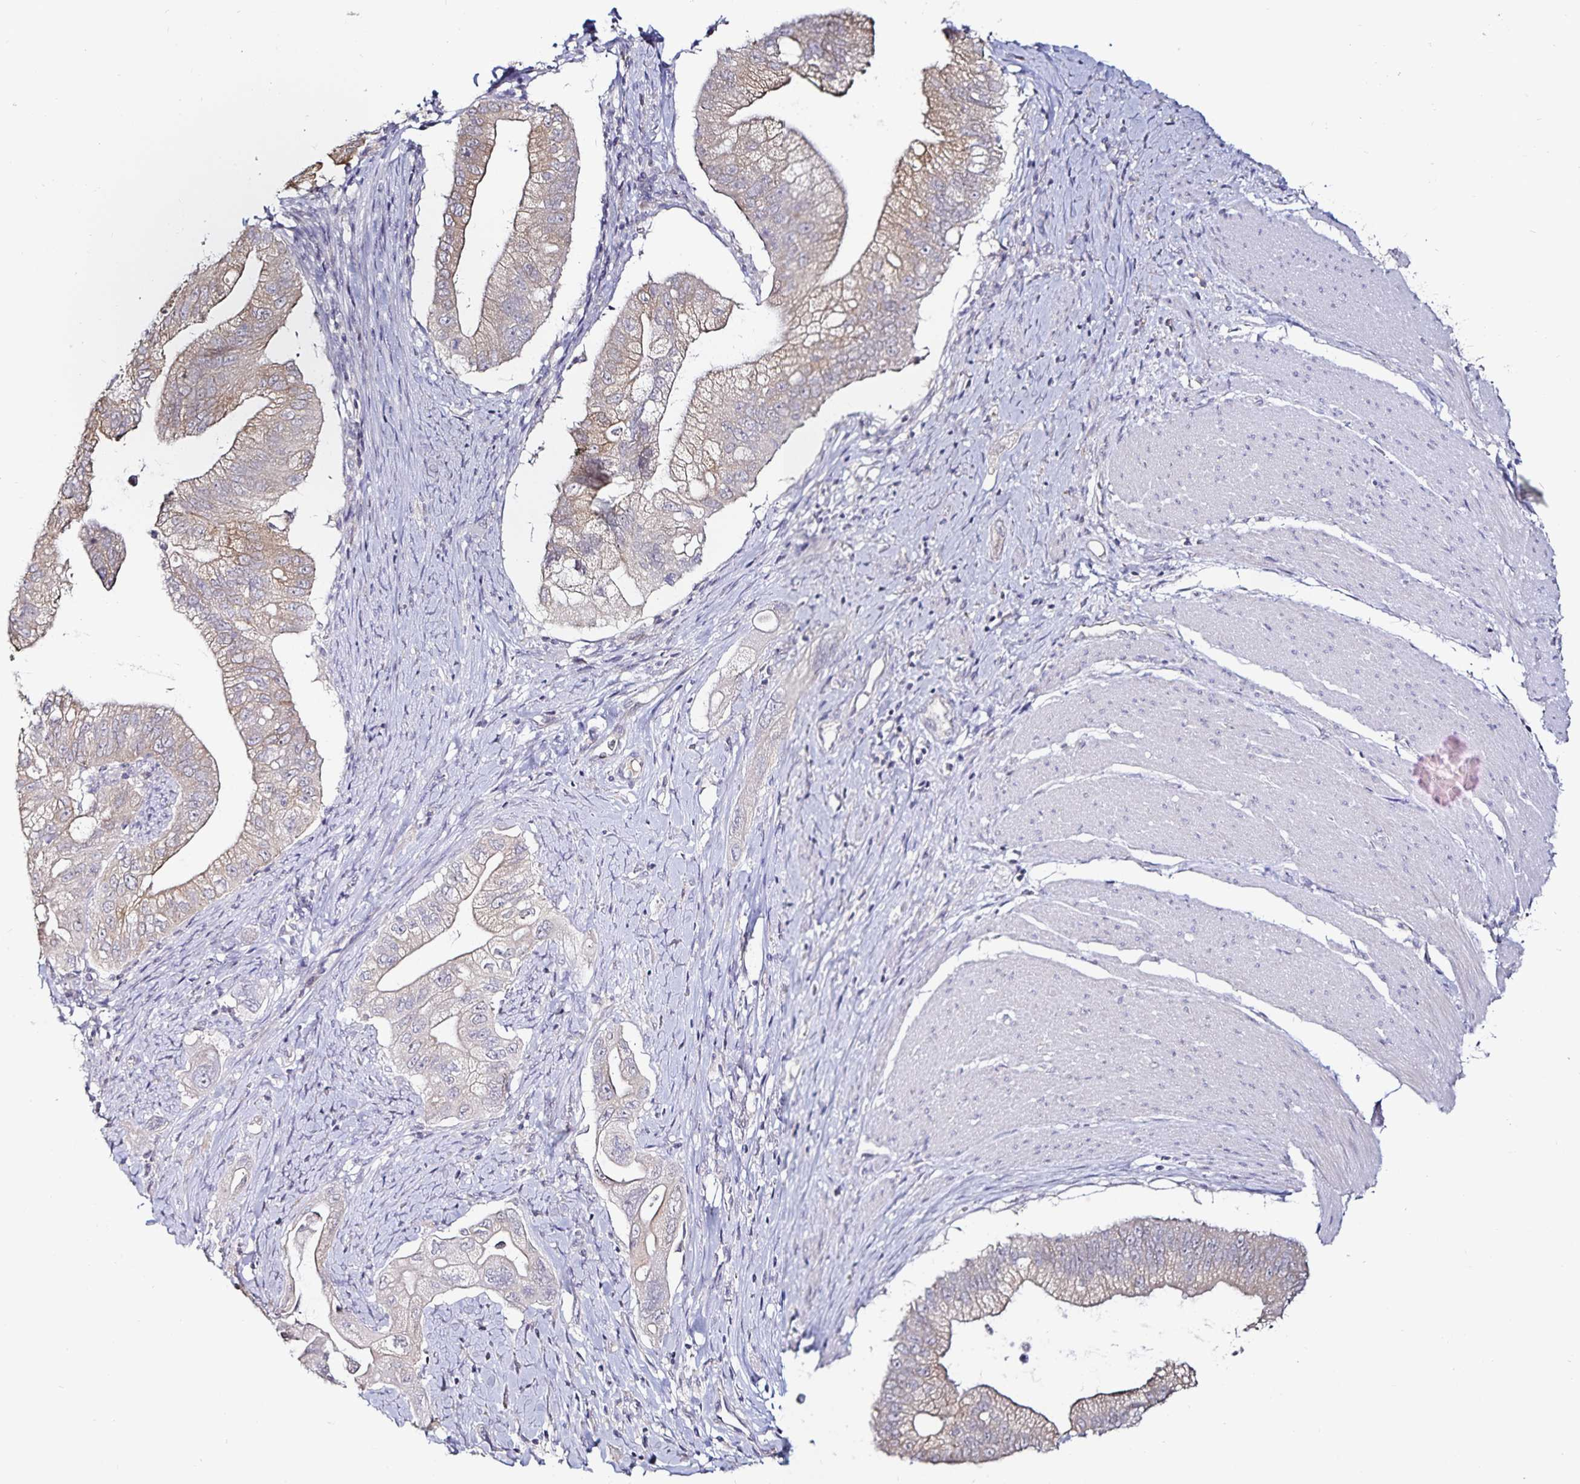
{"staining": {"intensity": "weak", "quantity": "<25%", "location": "cytoplasmic/membranous"}, "tissue": "pancreatic cancer", "cell_type": "Tumor cells", "image_type": "cancer", "snomed": [{"axis": "morphology", "description": "Adenocarcinoma, NOS"}, {"axis": "topography", "description": "Pancreas"}], "caption": "Immunohistochemical staining of pancreatic cancer shows no significant staining in tumor cells. (DAB (3,3'-diaminobenzidine) immunohistochemistry (IHC) with hematoxylin counter stain).", "gene": "ACSL5", "patient": {"sex": "male", "age": 70}}